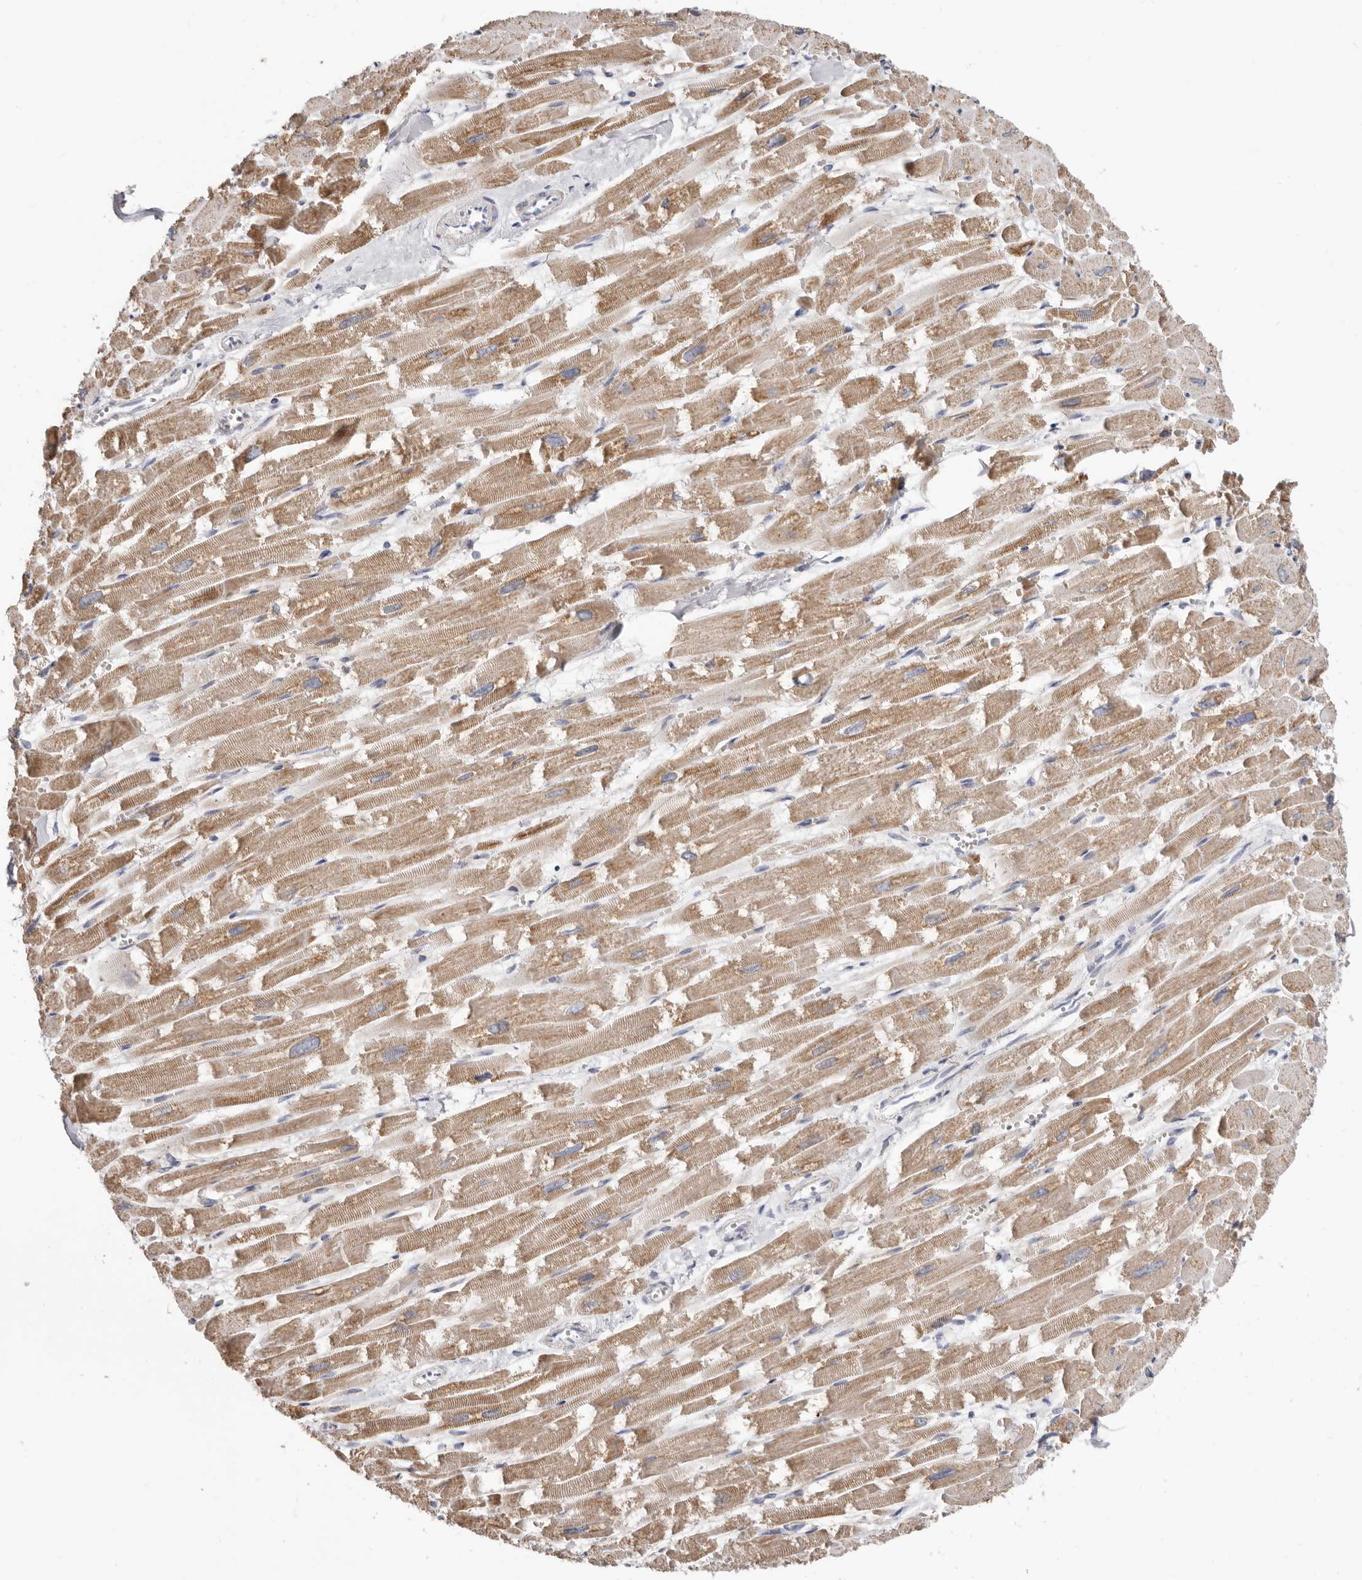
{"staining": {"intensity": "moderate", "quantity": "25%-75%", "location": "cytoplasmic/membranous"}, "tissue": "heart muscle", "cell_type": "Cardiomyocytes", "image_type": "normal", "snomed": [{"axis": "morphology", "description": "Normal tissue, NOS"}, {"axis": "topography", "description": "Heart"}], "caption": "IHC histopathology image of benign heart muscle: heart muscle stained using immunohistochemistry (IHC) shows medium levels of moderate protein expression localized specifically in the cytoplasmic/membranous of cardiomyocytes, appearing as a cytoplasmic/membranous brown color.", "gene": "RSPO2", "patient": {"sex": "male", "age": 54}}